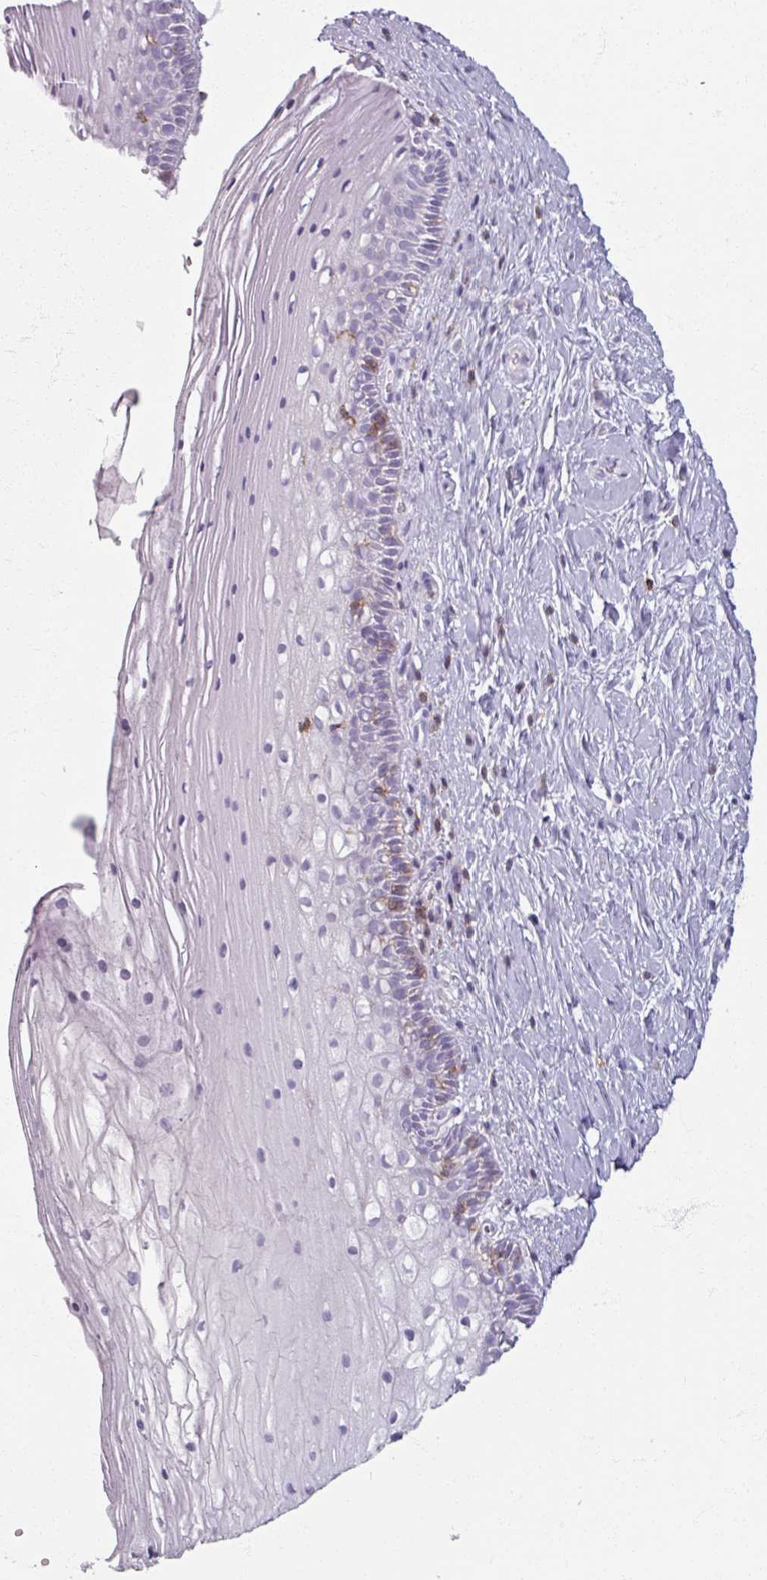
{"staining": {"intensity": "negative", "quantity": "none", "location": "none"}, "tissue": "cervix", "cell_type": "Glandular cells", "image_type": "normal", "snomed": [{"axis": "morphology", "description": "Normal tissue, NOS"}, {"axis": "topography", "description": "Cervix"}], "caption": "A histopathology image of cervix stained for a protein demonstrates no brown staining in glandular cells.", "gene": "PTPRC", "patient": {"sex": "female", "age": 36}}